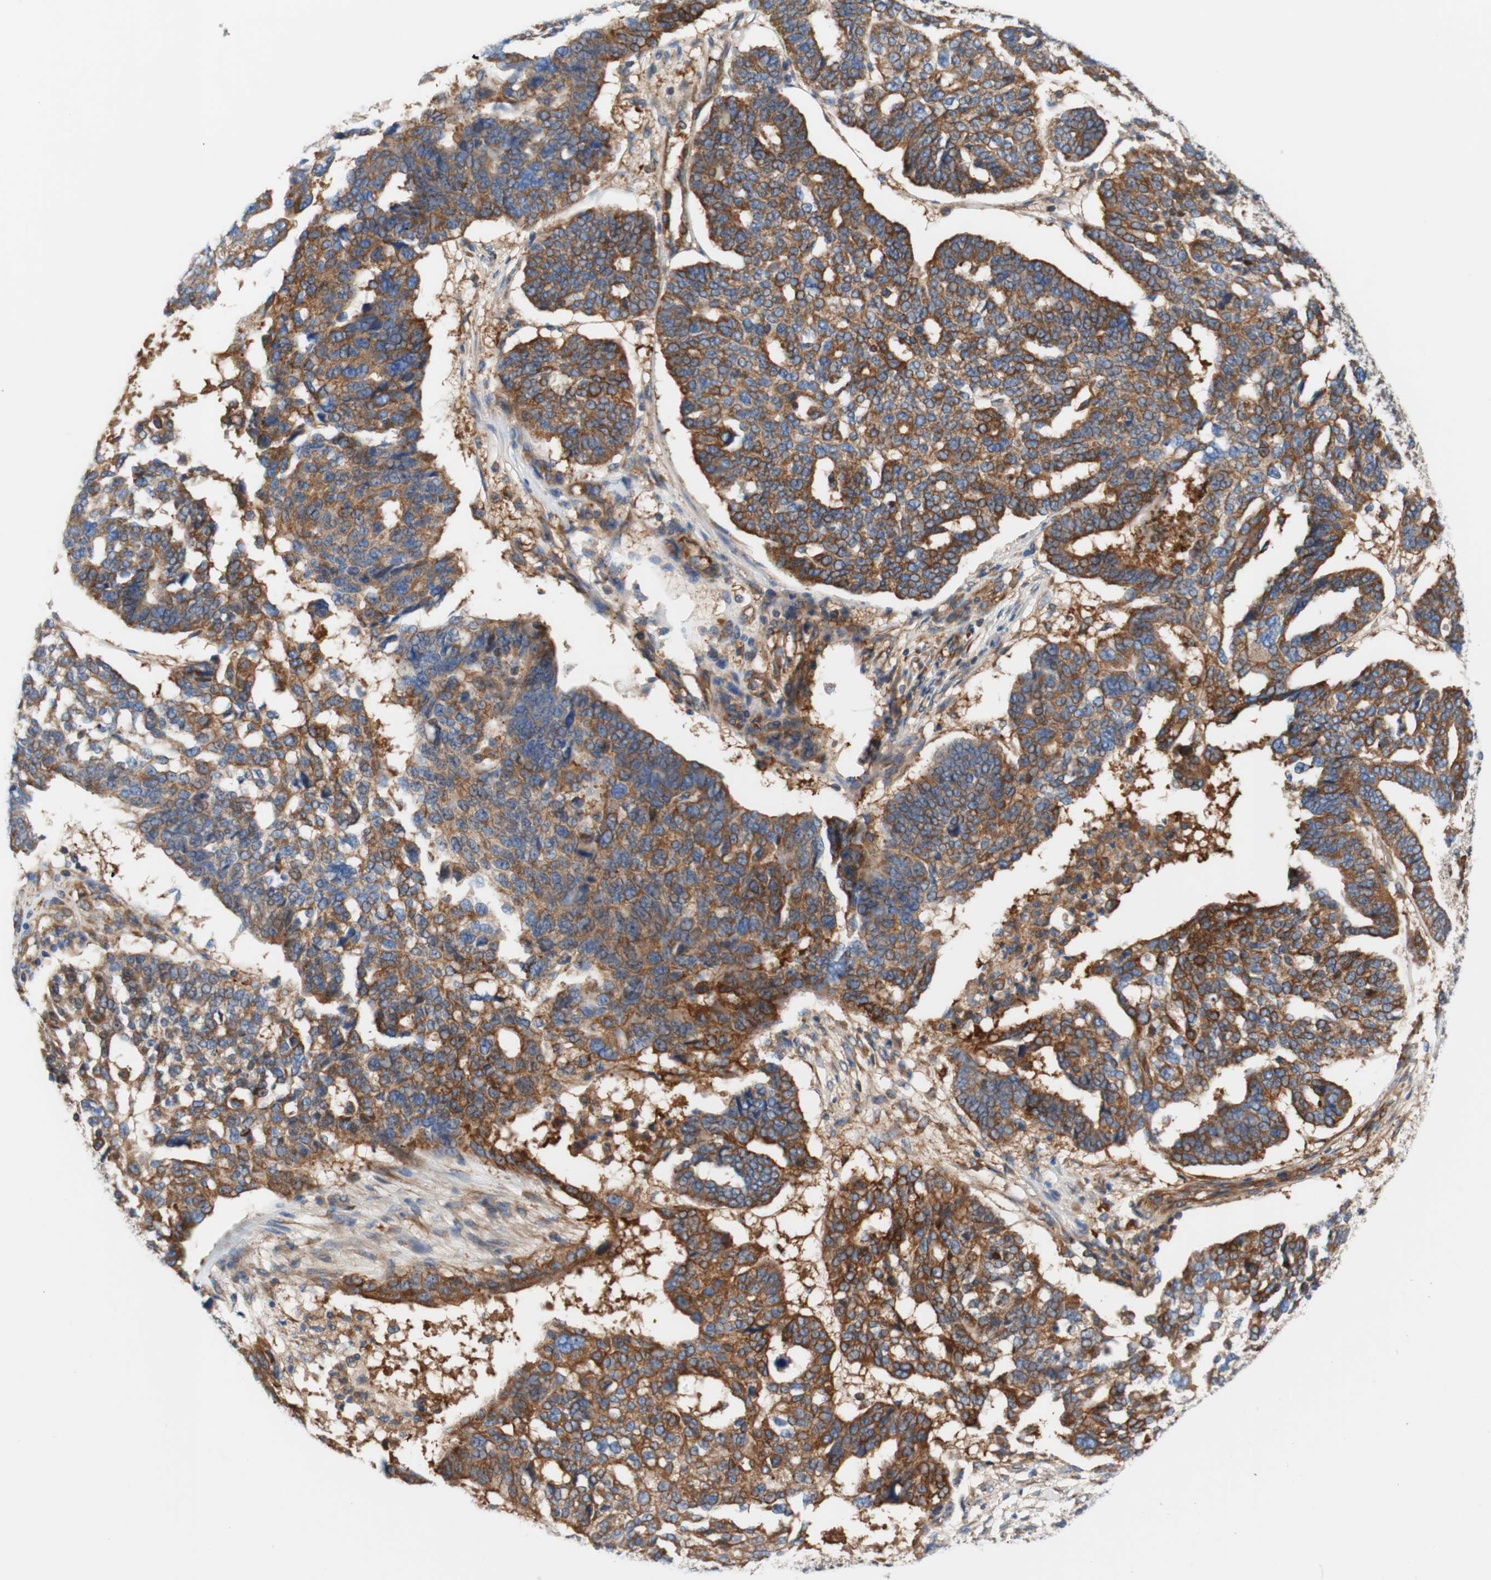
{"staining": {"intensity": "moderate", "quantity": ">75%", "location": "cytoplasmic/membranous"}, "tissue": "ovarian cancer", "cell_type": "Tumor cells", "image_type": "cancer", "snomed": [{"axis": "morphology", "description": "Cystadenocarcinoma, serous, NOS"}, {"axis": "topography", "description": "Ovary"}], "caption": "Immunohistochemistry staining of ovarian serous cystadenocarcinoma, which shows medium levels of moderate cytoplasmic/membranous positivity in about >75% of tumor cells indicating moderate cytoplasmic/membranous protein positivity. The staining was performed using DAB (3,3'-diaminobenzidine) (brown) for protein detection and nuclei were counterstained in hematoxylin (blue).", "gene": "STOM", "patient": {"sex": "female", "age": 59}}